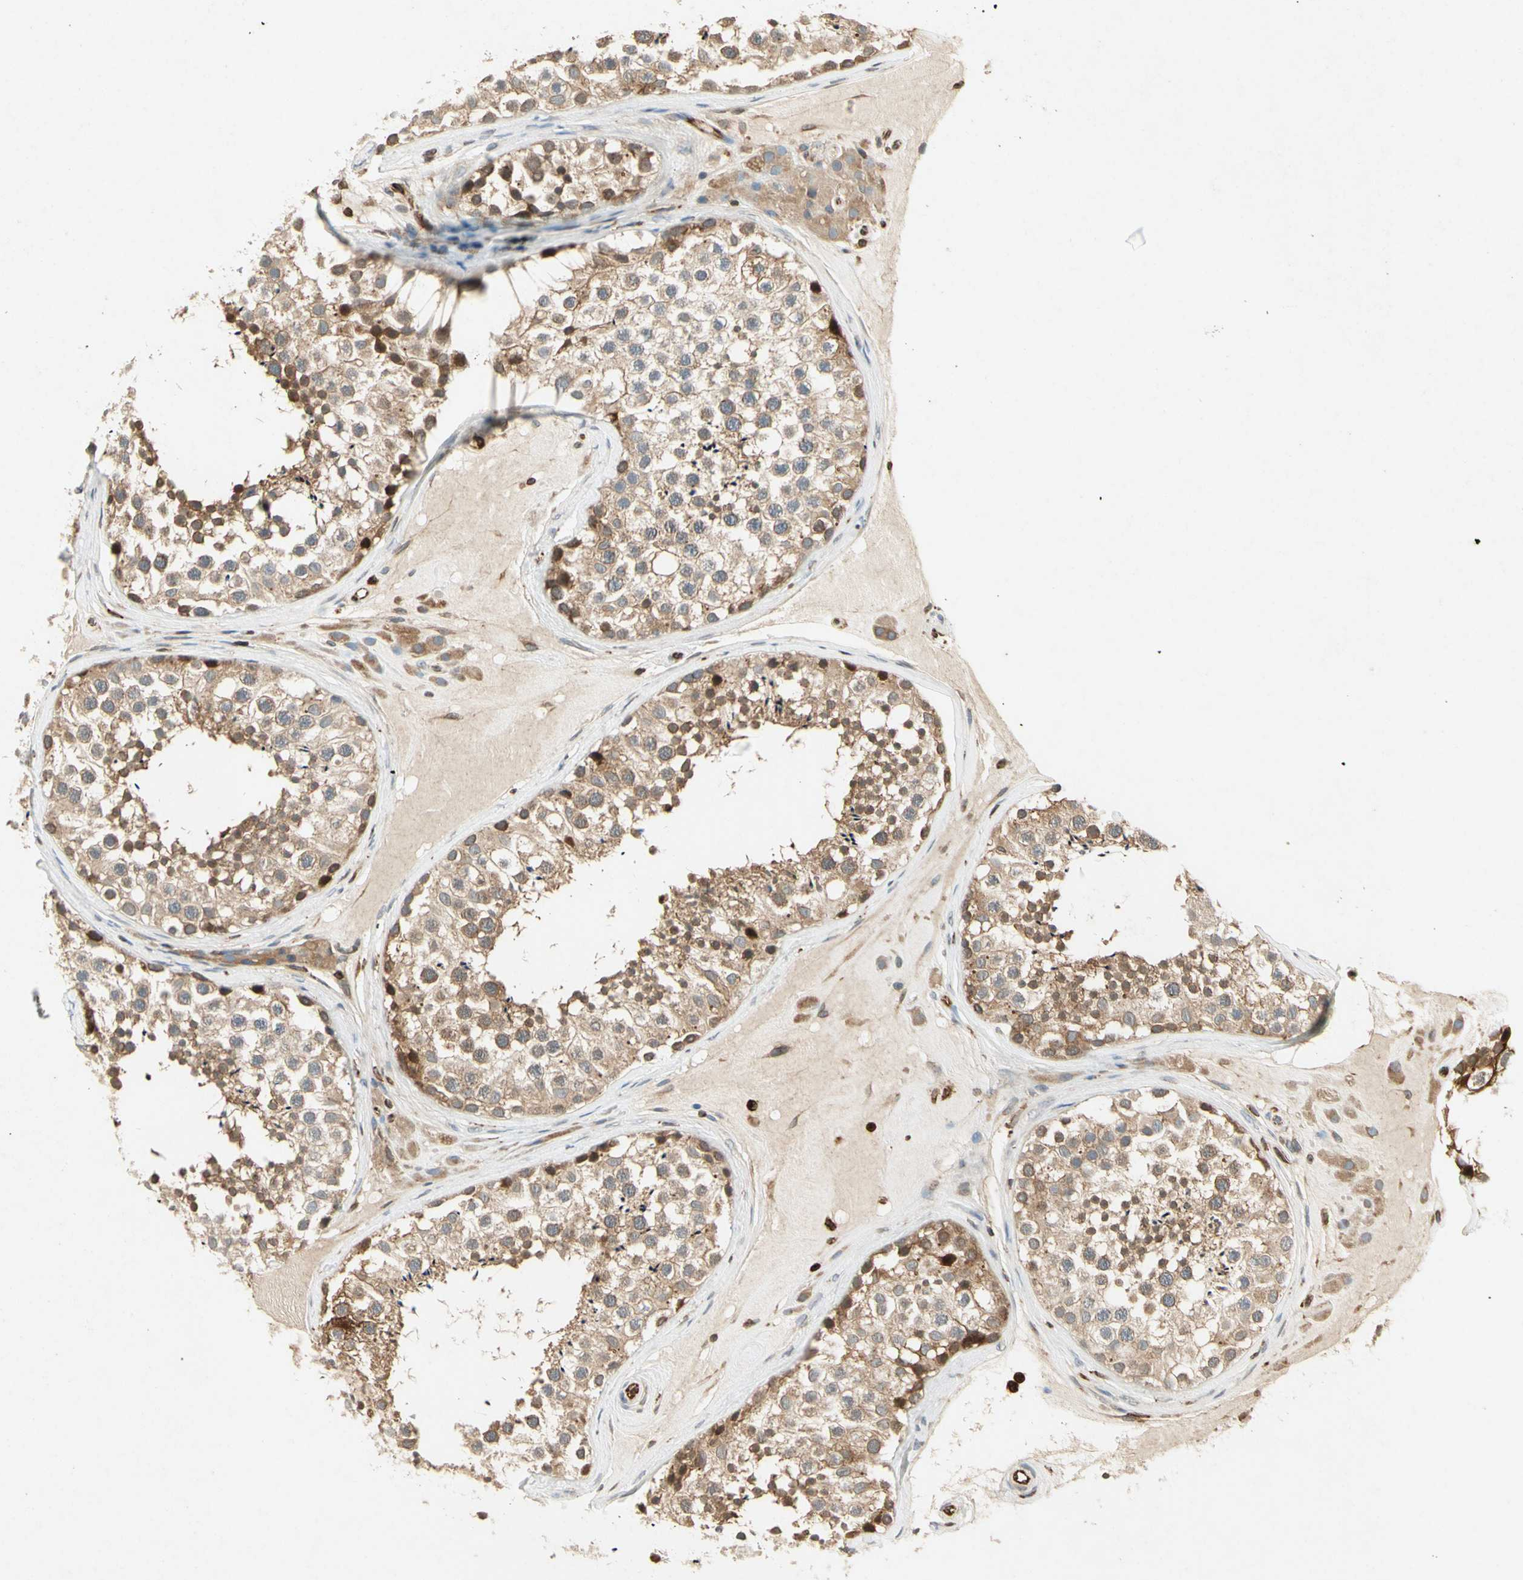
{"staining": {"intensity": "moderate", "quantity": ">75%", "location": "cytoplasmic/membranous"}, "tissue": "testis", "cell_type": "Cells in seminiferous ducts", "image_type": "normal", "snomed": [{"axis": "morphology", "description": "Normal tissue, NOS"}, {"axis": "topography", "description": "Testis"}], "caption": "The image demonstrates immunohistochemical staining of normal testis. There is moderate cytoplasmic/membranous staining is identified in approximately >75% of cells in seminiferous ducts.", "gene": "TAPBP", "patient": {"sex": "male", "age": 46}}